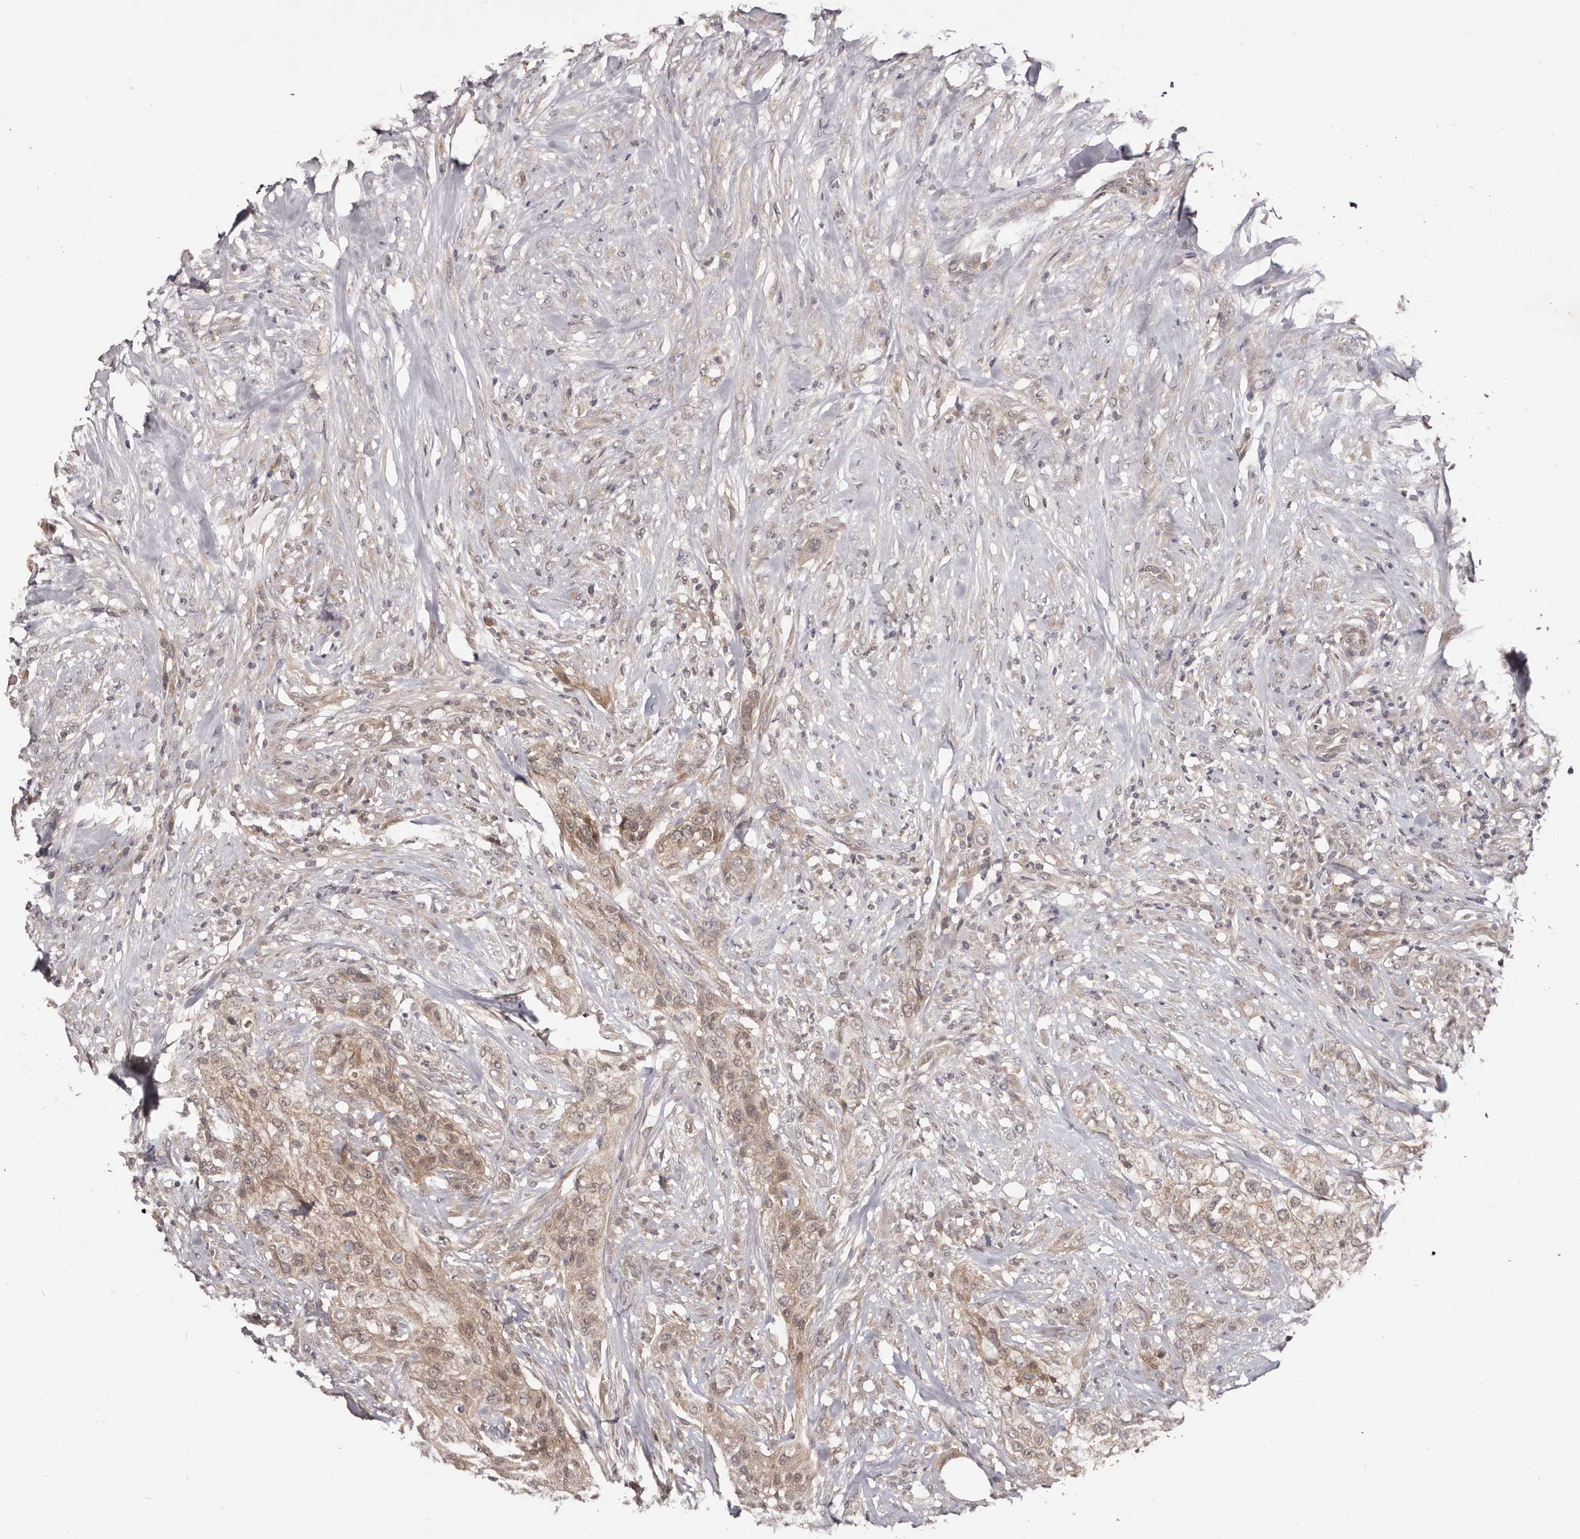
{"staining": {"intensity": "weak", "quantity": ">75%", "location": "cytoplasmic/membranous,nuclear"}, "tissue": "urothelial cancer", "cell_type": "Tumor cells", "image_type": "cancer", "snomed": [{"axis": "morphology", "description": "Urothelial carcinoma, High grade"}, {"axis": "topography", "description": "Urinary bladder"}], "caption": "Tumor cells demonstrate weak cytoplasmic/membranous and nuclear staining in approximately >75% of cells in urothelial cancer.", "gene": "MDP1", "patient": {"sex": "male", "age": 35}}